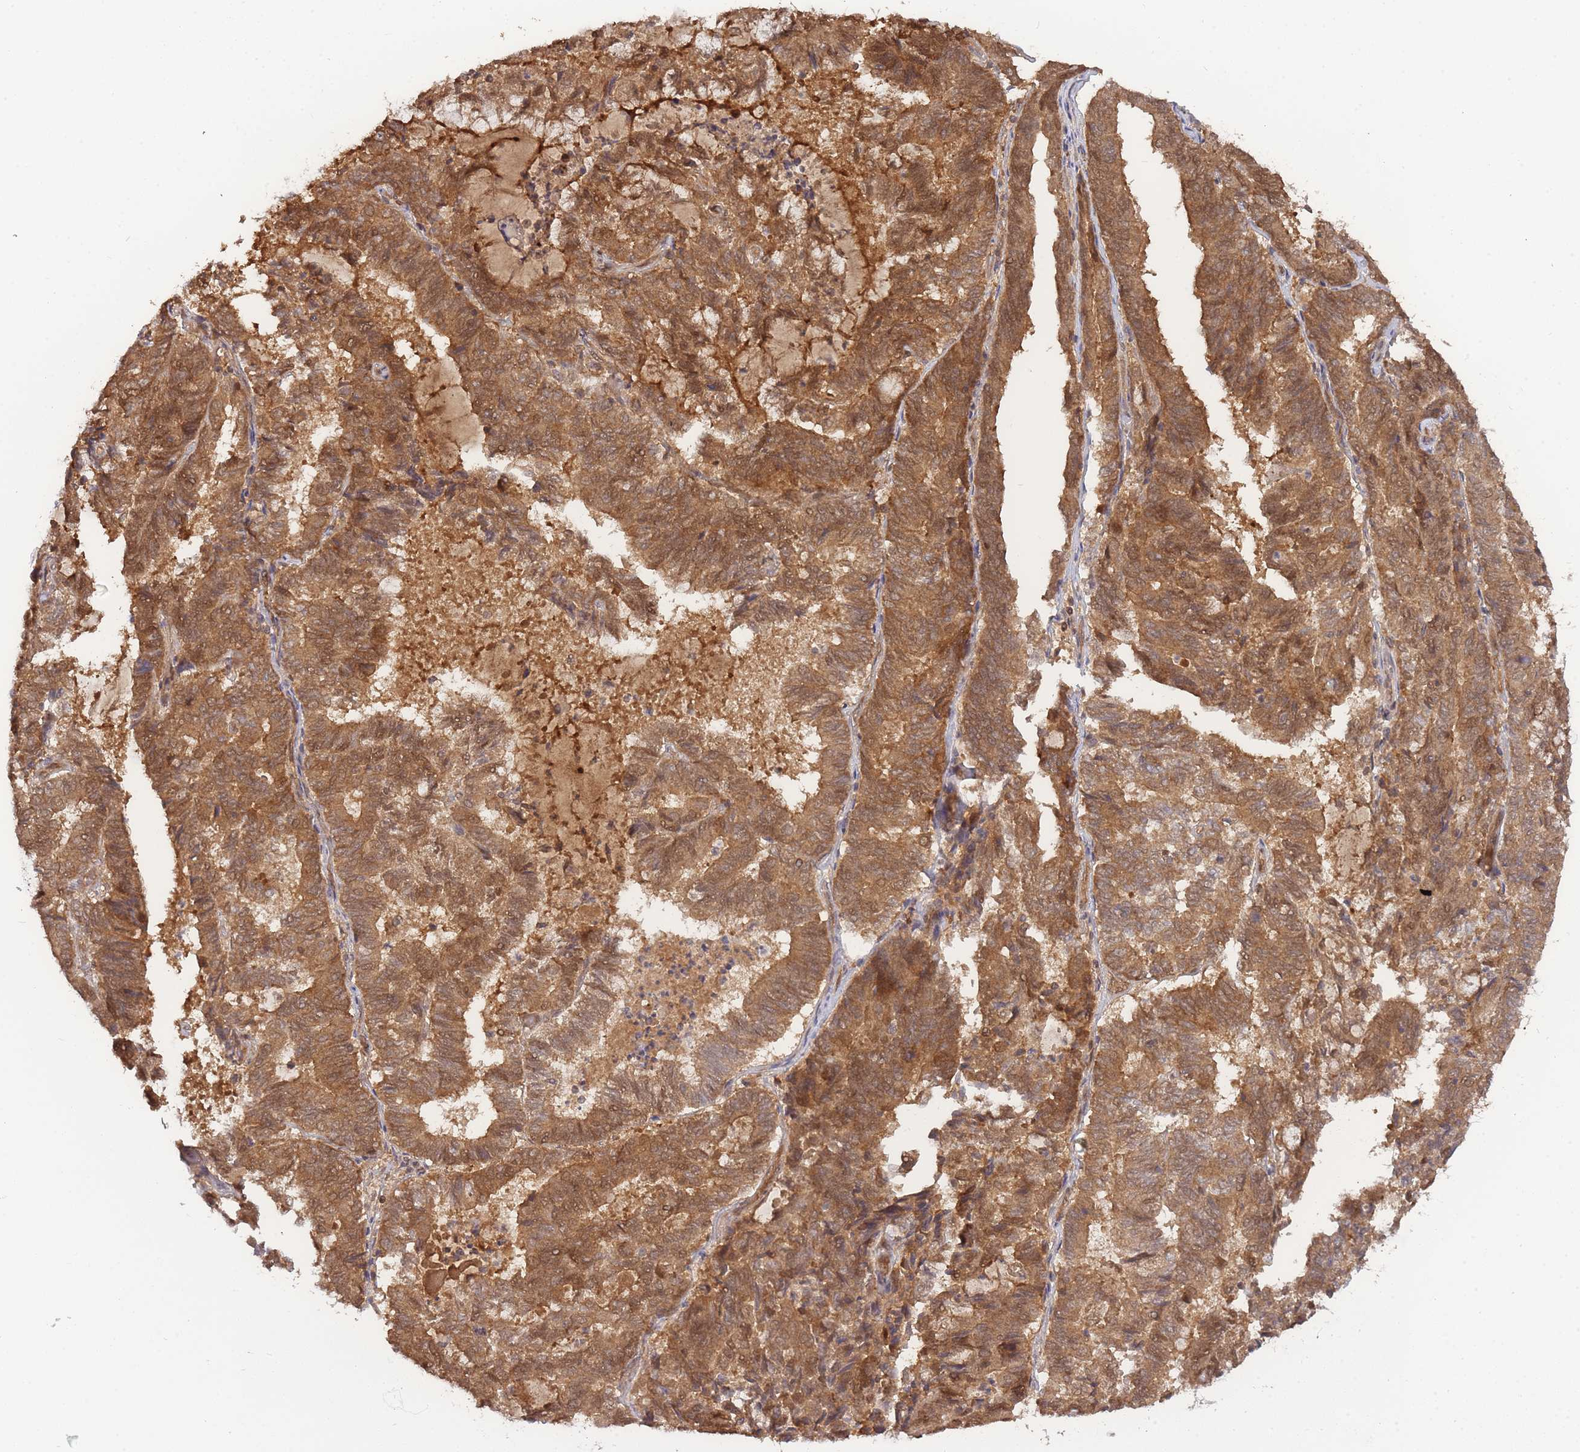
{"staining": {"intensity": "moderate", "quantity": ">75%", "location": "cytoplasmic/membranous,nuclear"}, "tissue": "endometrial cancer", "cell_type": "Tumor cells", "image_type": "cancer", "snomed": [{"axis": "morphology", "description": "Adenocarcinoma, NOS"}, {"axis": "topography", "description": "Endometrium"}], "caption": "Endometrial adenocarcinoma stained with a brown dye demonstrates moderate cytoplasmic/membranous and nuclear positive expression in about >75% of tumor cells.", "gene": "KIAA1191", "patient": {"sex": "female", "age": 80}}